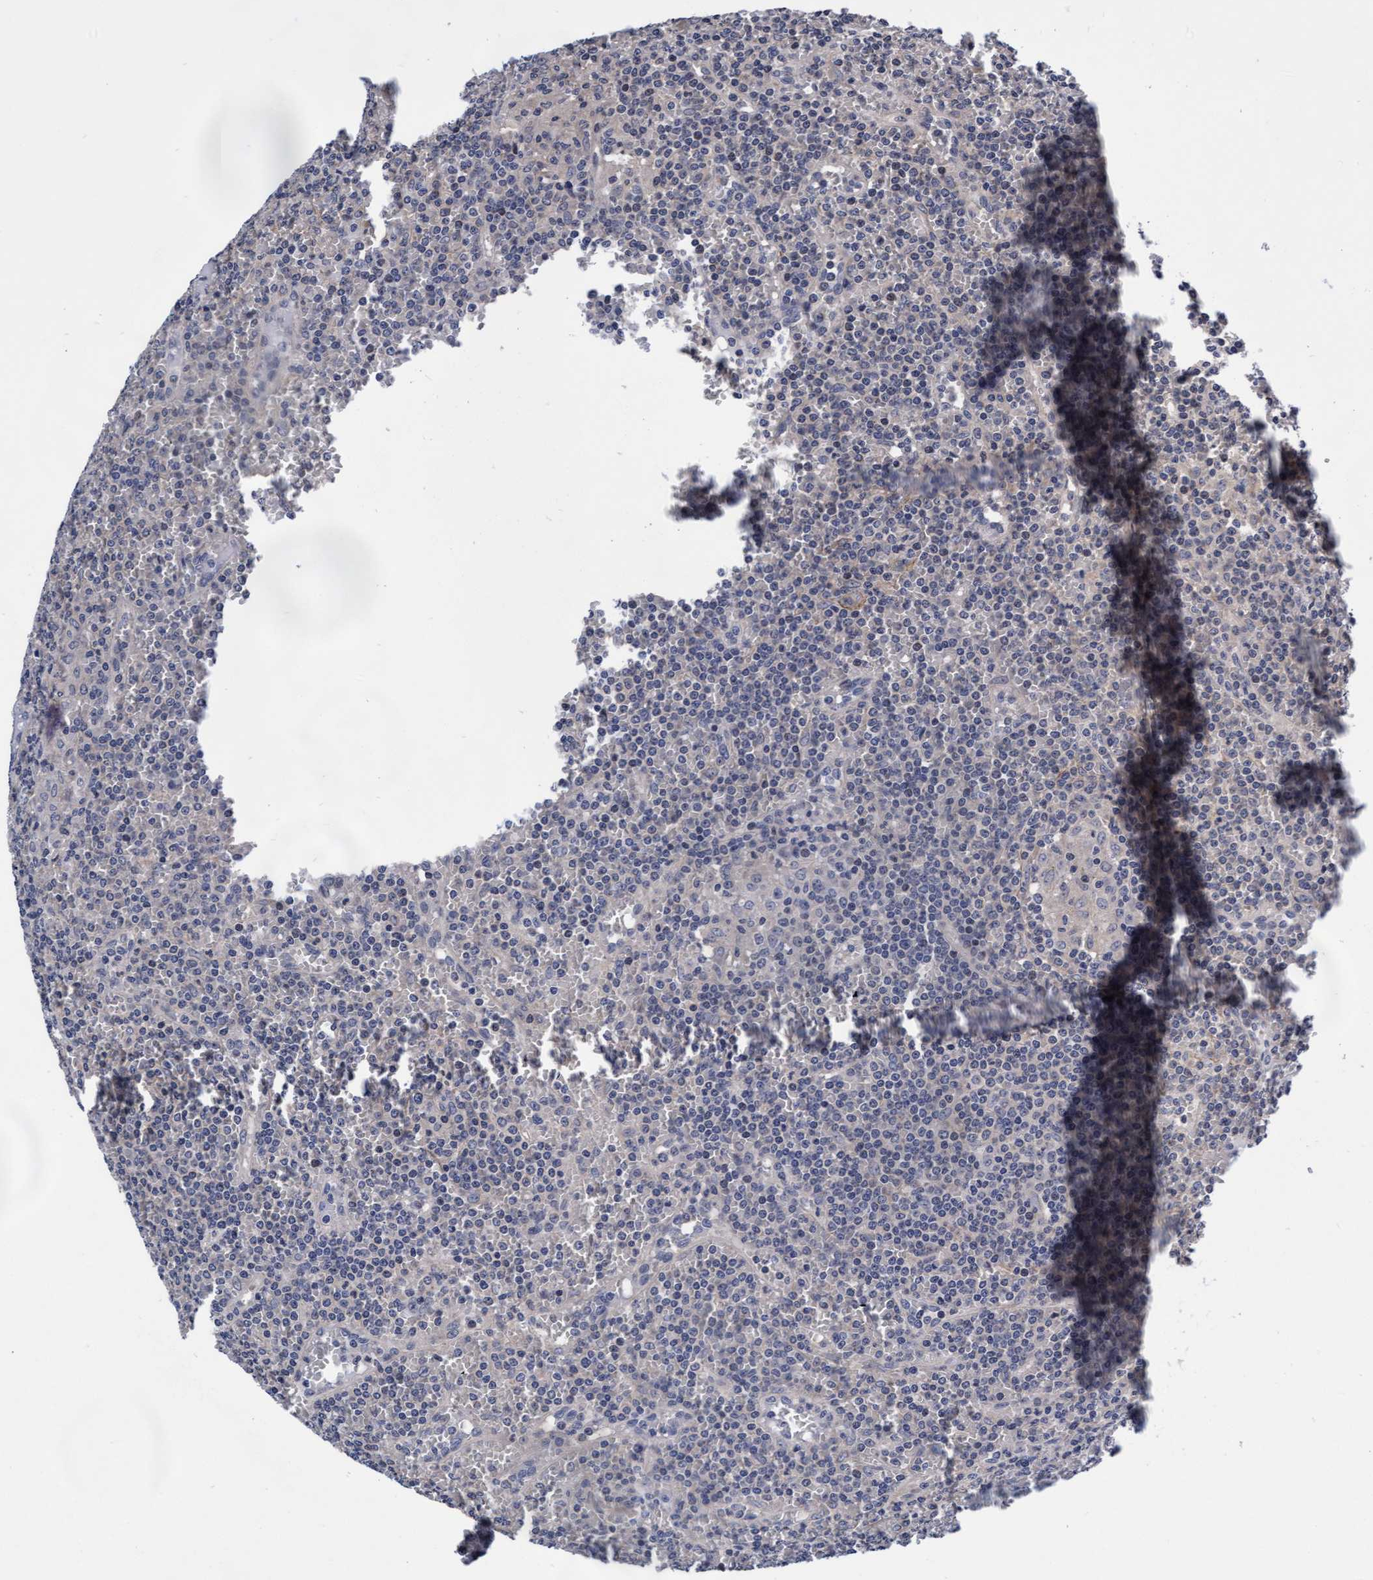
{"staining": {"intensity": "negative", "quantity": "none", "location": "none"}, "tissue": "lymphoma", "cell_type": "Tumor cells", "image_type": "cancer", "snomed": [{"axis": "morphology", "description": "Malignant lymphoma, non-Hodgkin's type, Low grade"}, {"axis": "topography", "description": "Spleen"}], "caption": "Tumor cells show no significant protein positivity in low-grade malignant lymphoma, non-Hodgkin's type. (DAB immunohistochemistry with hematoxylin counter stain).", "gene": "EFCAB13", "patient": {"sex": "female", "age": 19}}